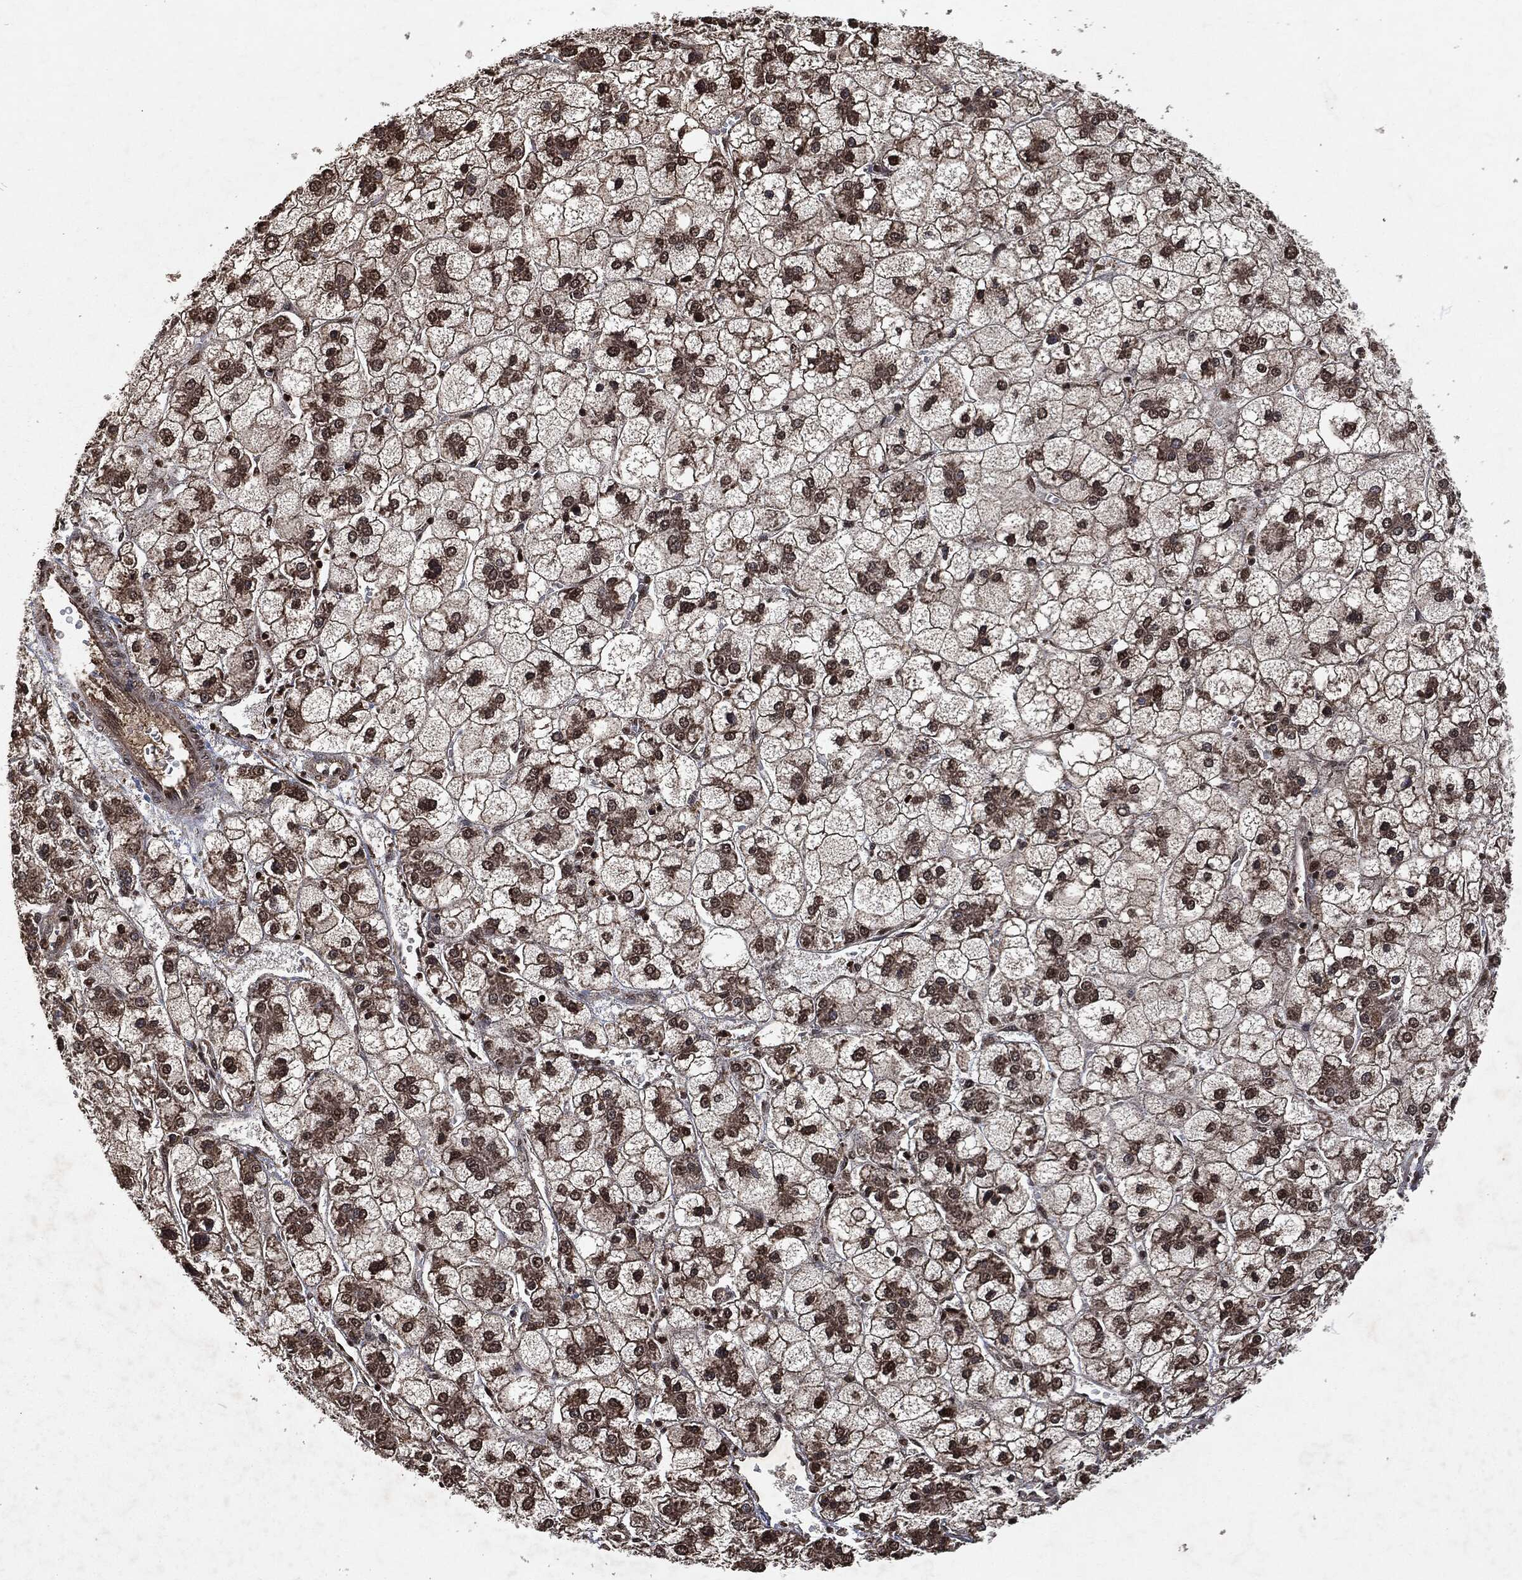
{"staining": {"intensity": "moderate", "quantity": "25%-75%", "location": "nuclear"}, "tissue": "liver cancer", "cell_type": "Tumor cells", "image_type": "cancer", "snomed": [{"axis": "morphology", "description": "Carcinoma, Hepatocellular, NOS"}, {"axis": "topography", "description": "Liver"}], "caption": "Protein expression analysis of human liver cancer (hepatocellular carcinoma) reveals moderate nuclear expression in approximately 25%-75% of tumor cells.", "gene": "SNAI1", "patient": {"sex": "male", "age": 73}}